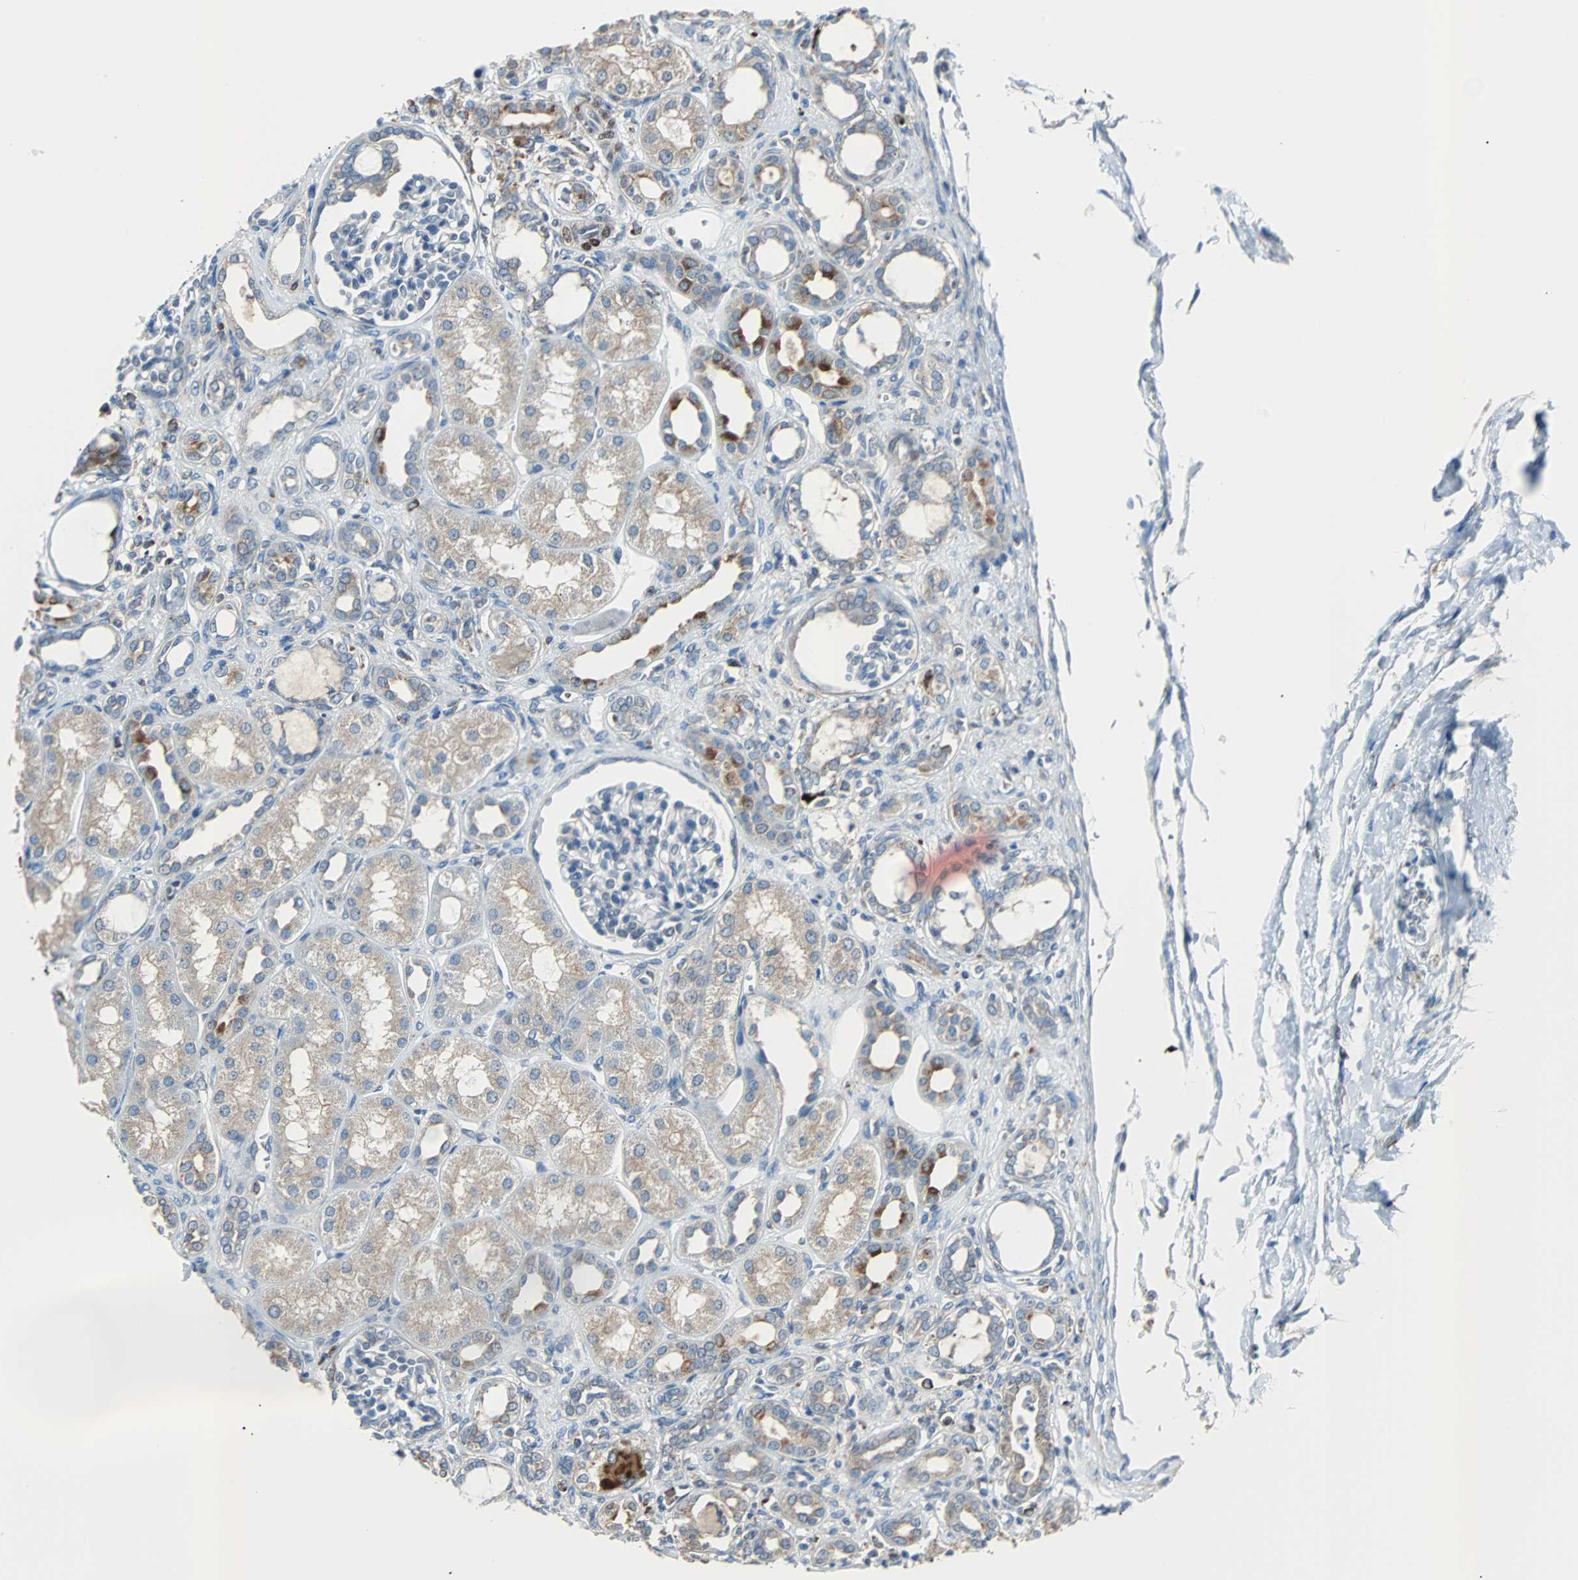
{"staining": {"intensity": "negative", "quantity": "none", "location": "none"}, "tissue": "kidney", "cell_type": "Cells in glomeruli", "image_type": "normal", "snomed": [{"axis": "morphology", "description": "Normal tissue, NOS"}, {"axis": "topography", "description": "Kidney"}], "caption": "IHC image of benign kidney stained for a protein (brown), which demonstrates no expression in cells in glomeruli. (Immunohistochemistry (ihc), brightfield microscopy, high magnification).", "gene": "PDIA4", "patient": {"sex": "male", "age": 7}}